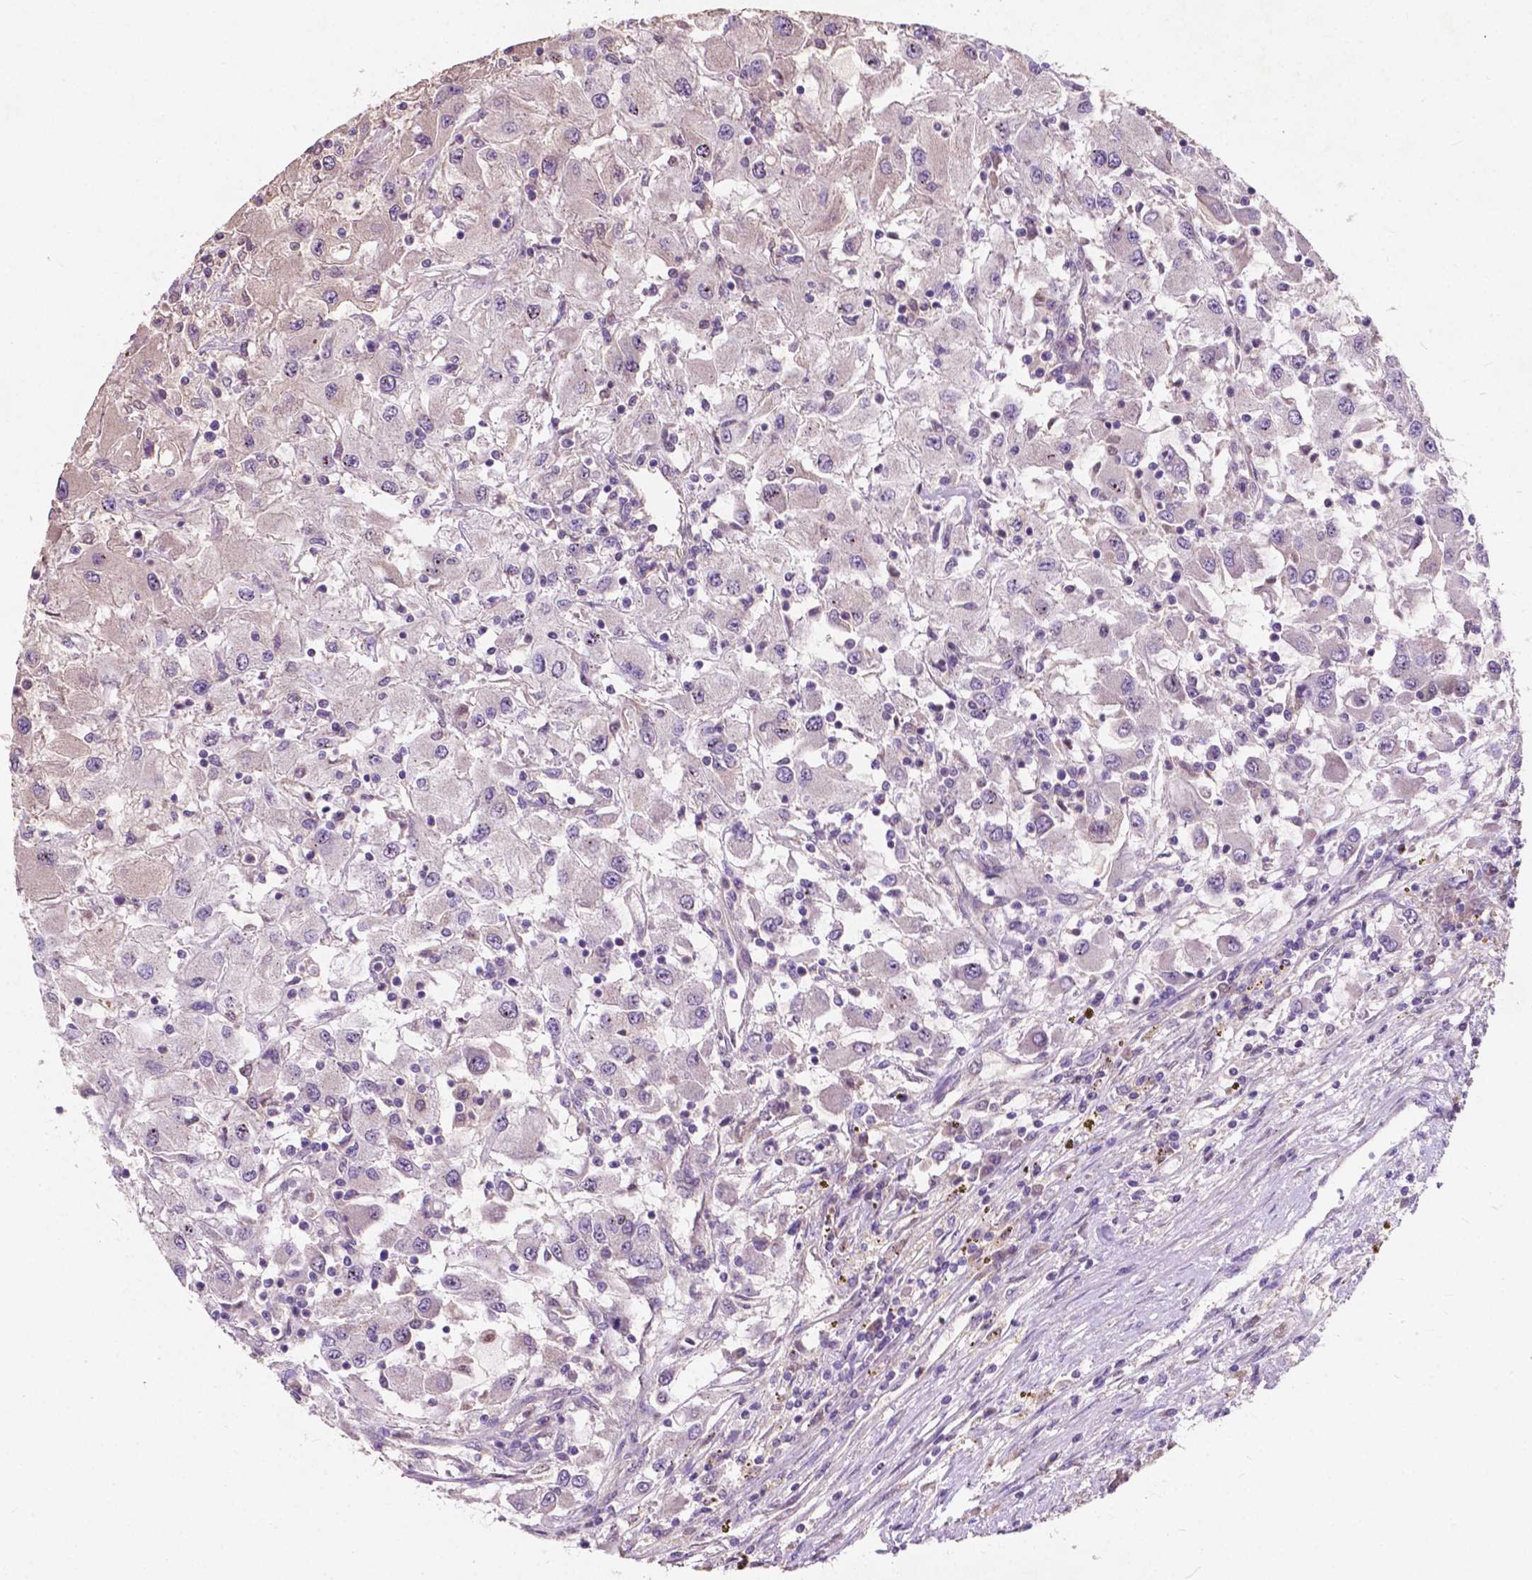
{"staining": {"intensity": "negative", "quantity": "none", "location": "none"}, "tissue": "renal cancer", "cell_type": "Tumor cells", "image_type": "cancer", "snomed": [{"axis": "morphology", "description": "Adenocarcinoma, NOS"}, {"axis": "topography", "description": "Kidney"}], "caption": "This is a photomicrograph of IHC staining of renal adenocarcinoma, which shows no expression in tumor cells. (Brightfield microscopy of DAB immunohistochemistry (IHC) at high magnification).", "gene": "DUSP16", "patient": {"sex": "female", "age": 67}}